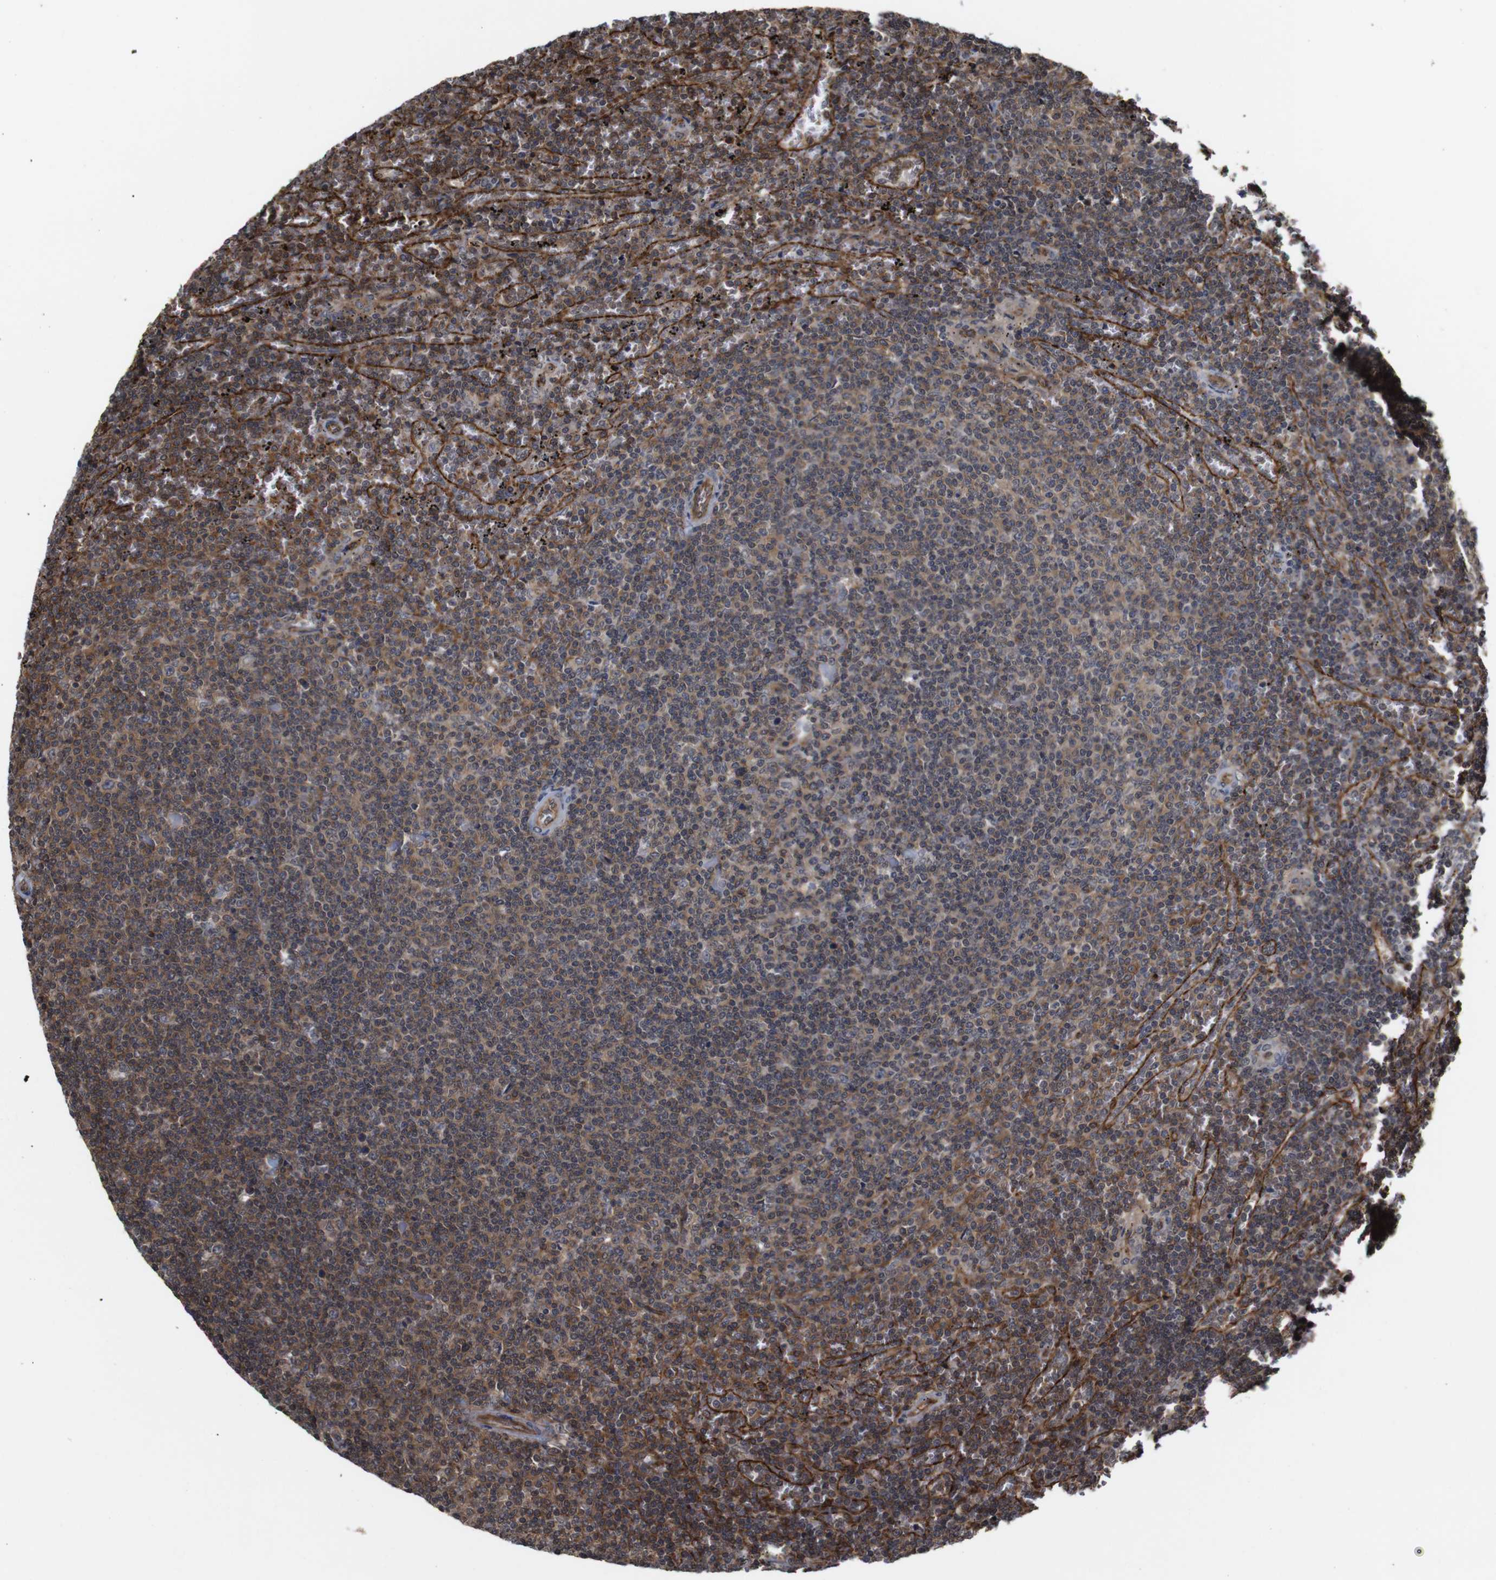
{"staining": {"intensity": "moderate", "quantity": "25%-75%", "location": "cytoplasmic/membranous"}, "tissue": "lymphoma", "cell_type": "Tumor cells", "image_type": "cancer", "snomed": [{"axis": "morphology", "description": "Malignant lymphoma, non-Hodgkin's type, Low grade"}, {"axis": "topography", "description": "Spleen"}], "caption": "DAB (3,3'-diaminobenzidine) immunohistochemical staining of human lymphoma demonstrates moderate cytoplasmic/membranous protein staining in about 25%-75% of tumor cells.", "gene": "NANOS1", "patient": {"sex": "female", "age": 50}}